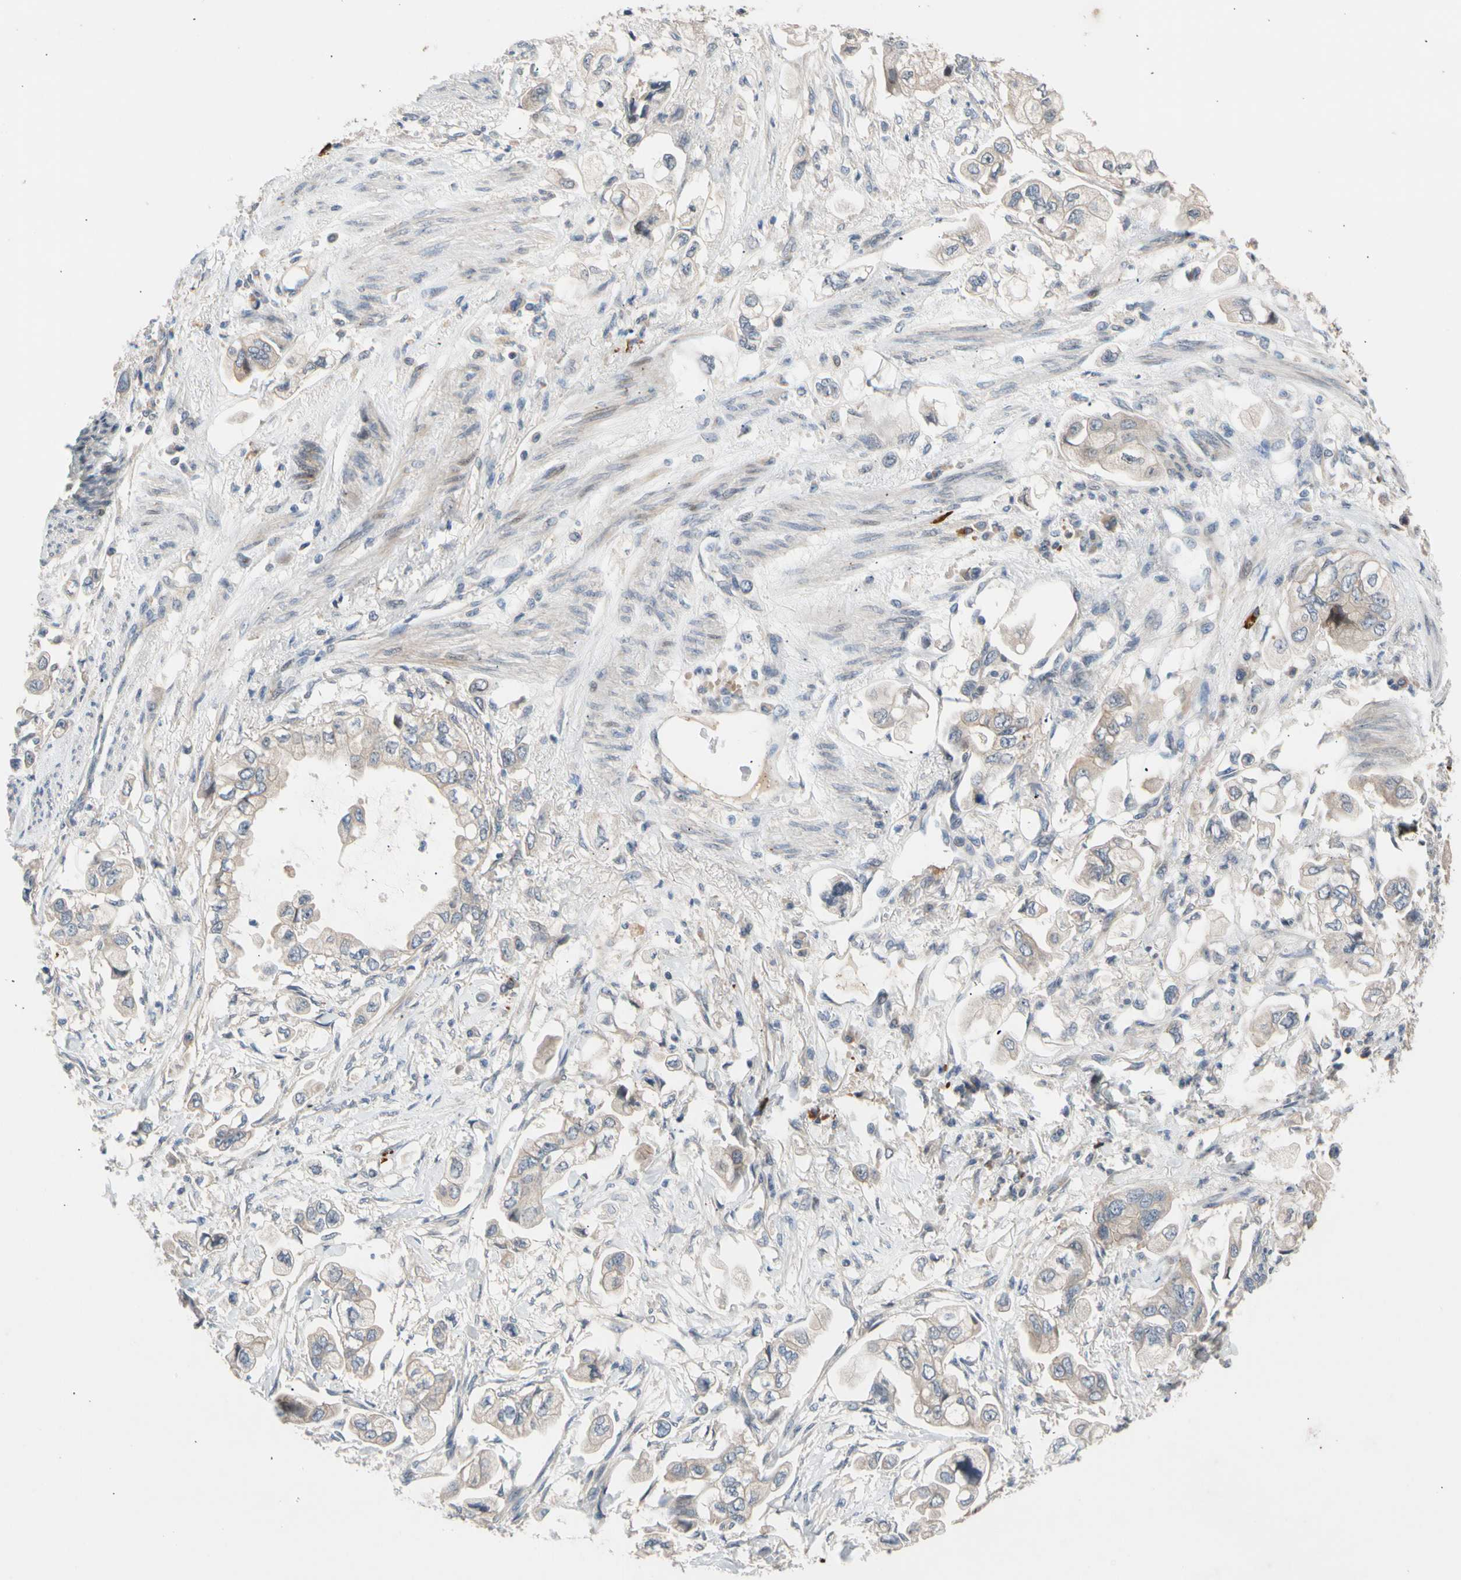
{"staining": {"intensity": "weak", "quantity": ">75%", "location": "cytoplasmic/membranous"}, "tissue": "stomach cancer", "cell_type": "Tumor cells", "image_type": "cancer", "snomed": [{"axis": "morphology", "description": "Adenocarcinoma, NOS"}, {"axis": "topography", "description": "Stomach"}], "caption": "DAB immunohistochemical staining of human stomach adenocarcinoma reveals weak cytoplasmic/membranous protein positivity in about >75% of tumor cells.", "gene": "CNST", "patient": {"sex": "male", "age": 62}}